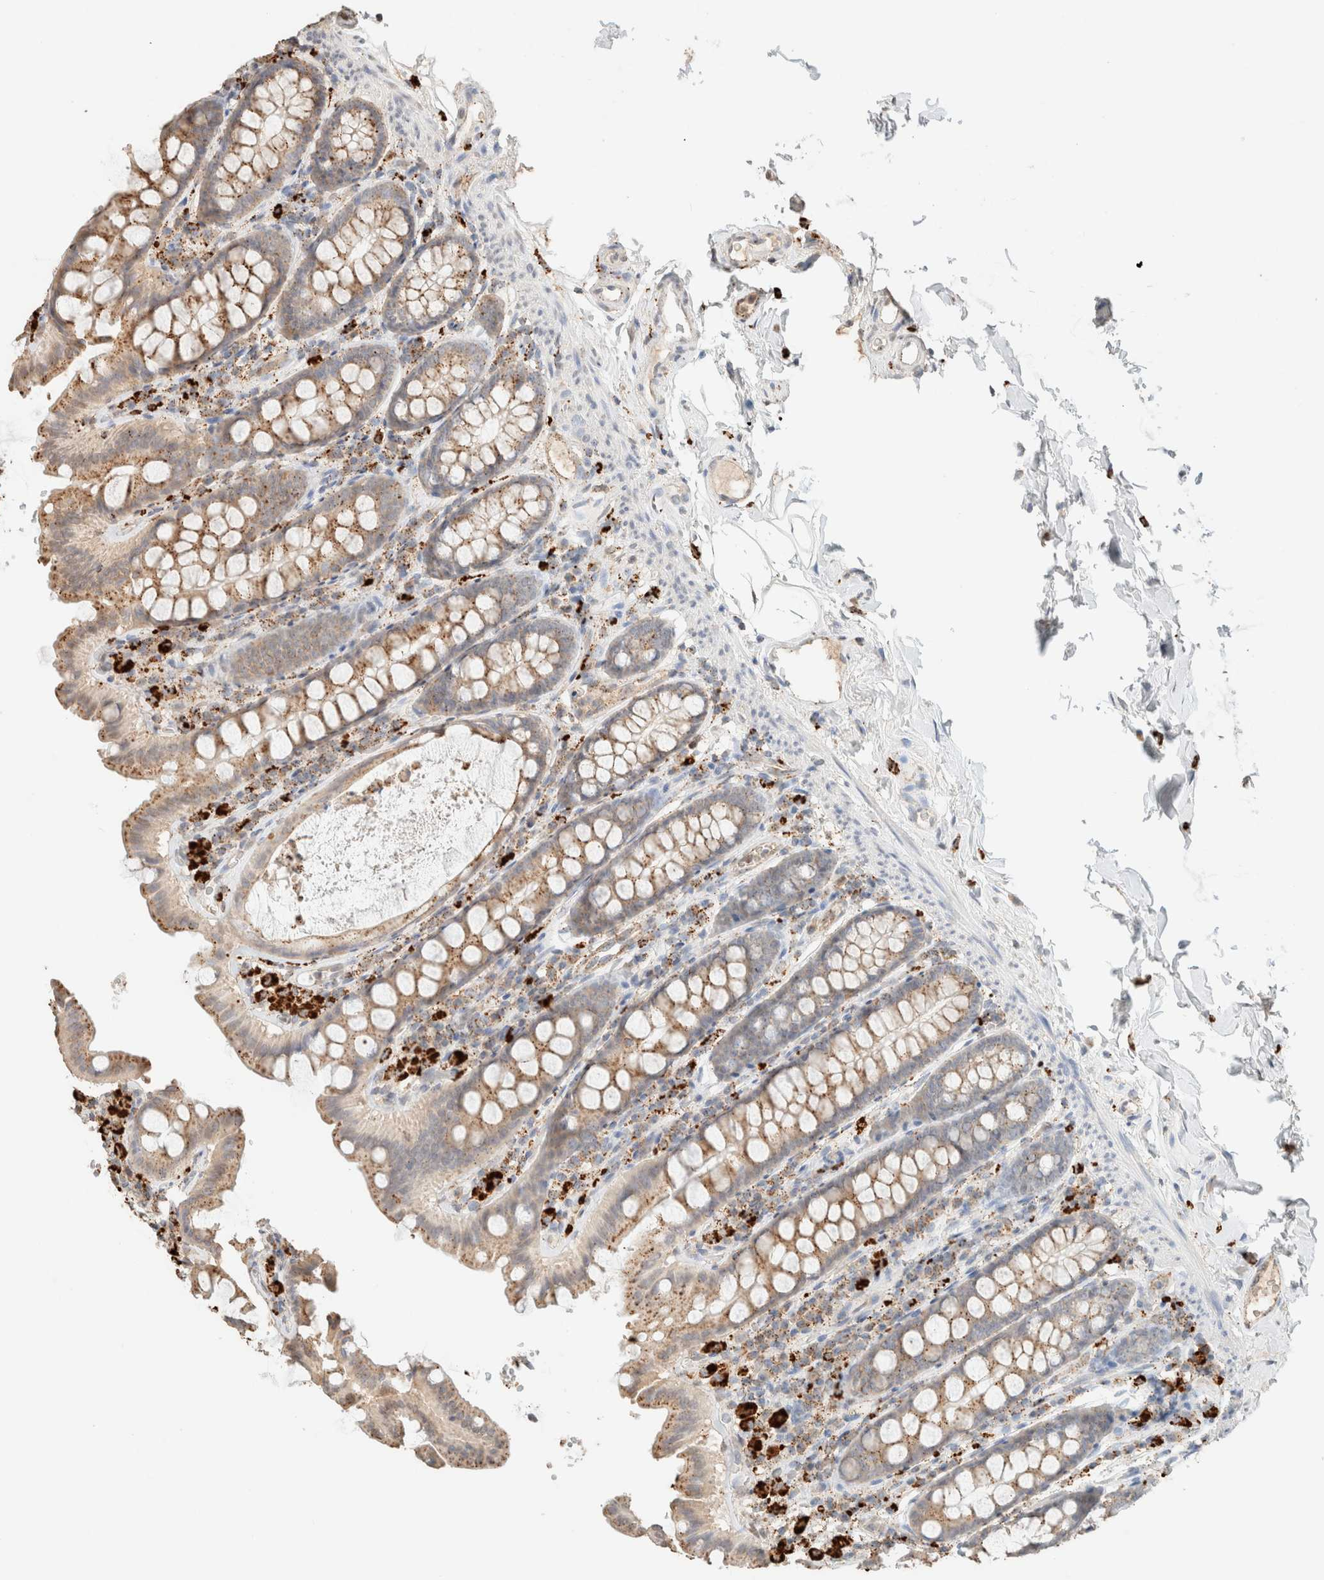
{"staining": {"intensity": "negative", "quantity": "none", "location": "none"}, "tissue": "colon", "cell_type": "Endothelial cells", "image_type": "normal", "snomed": [{"axis": "morphology", "description": "Normal tissue, NOS"}, {"axis": "topography", "description": "Colon"}, {"axis": "topography", "description": "Peripheral nerve tissue"}], "caption": "Immunohistochemistry of normal colon reveals no positivity in endothelial cells.", "gene": "CTSC", "patient": {"sex": "female", "age": 61}}